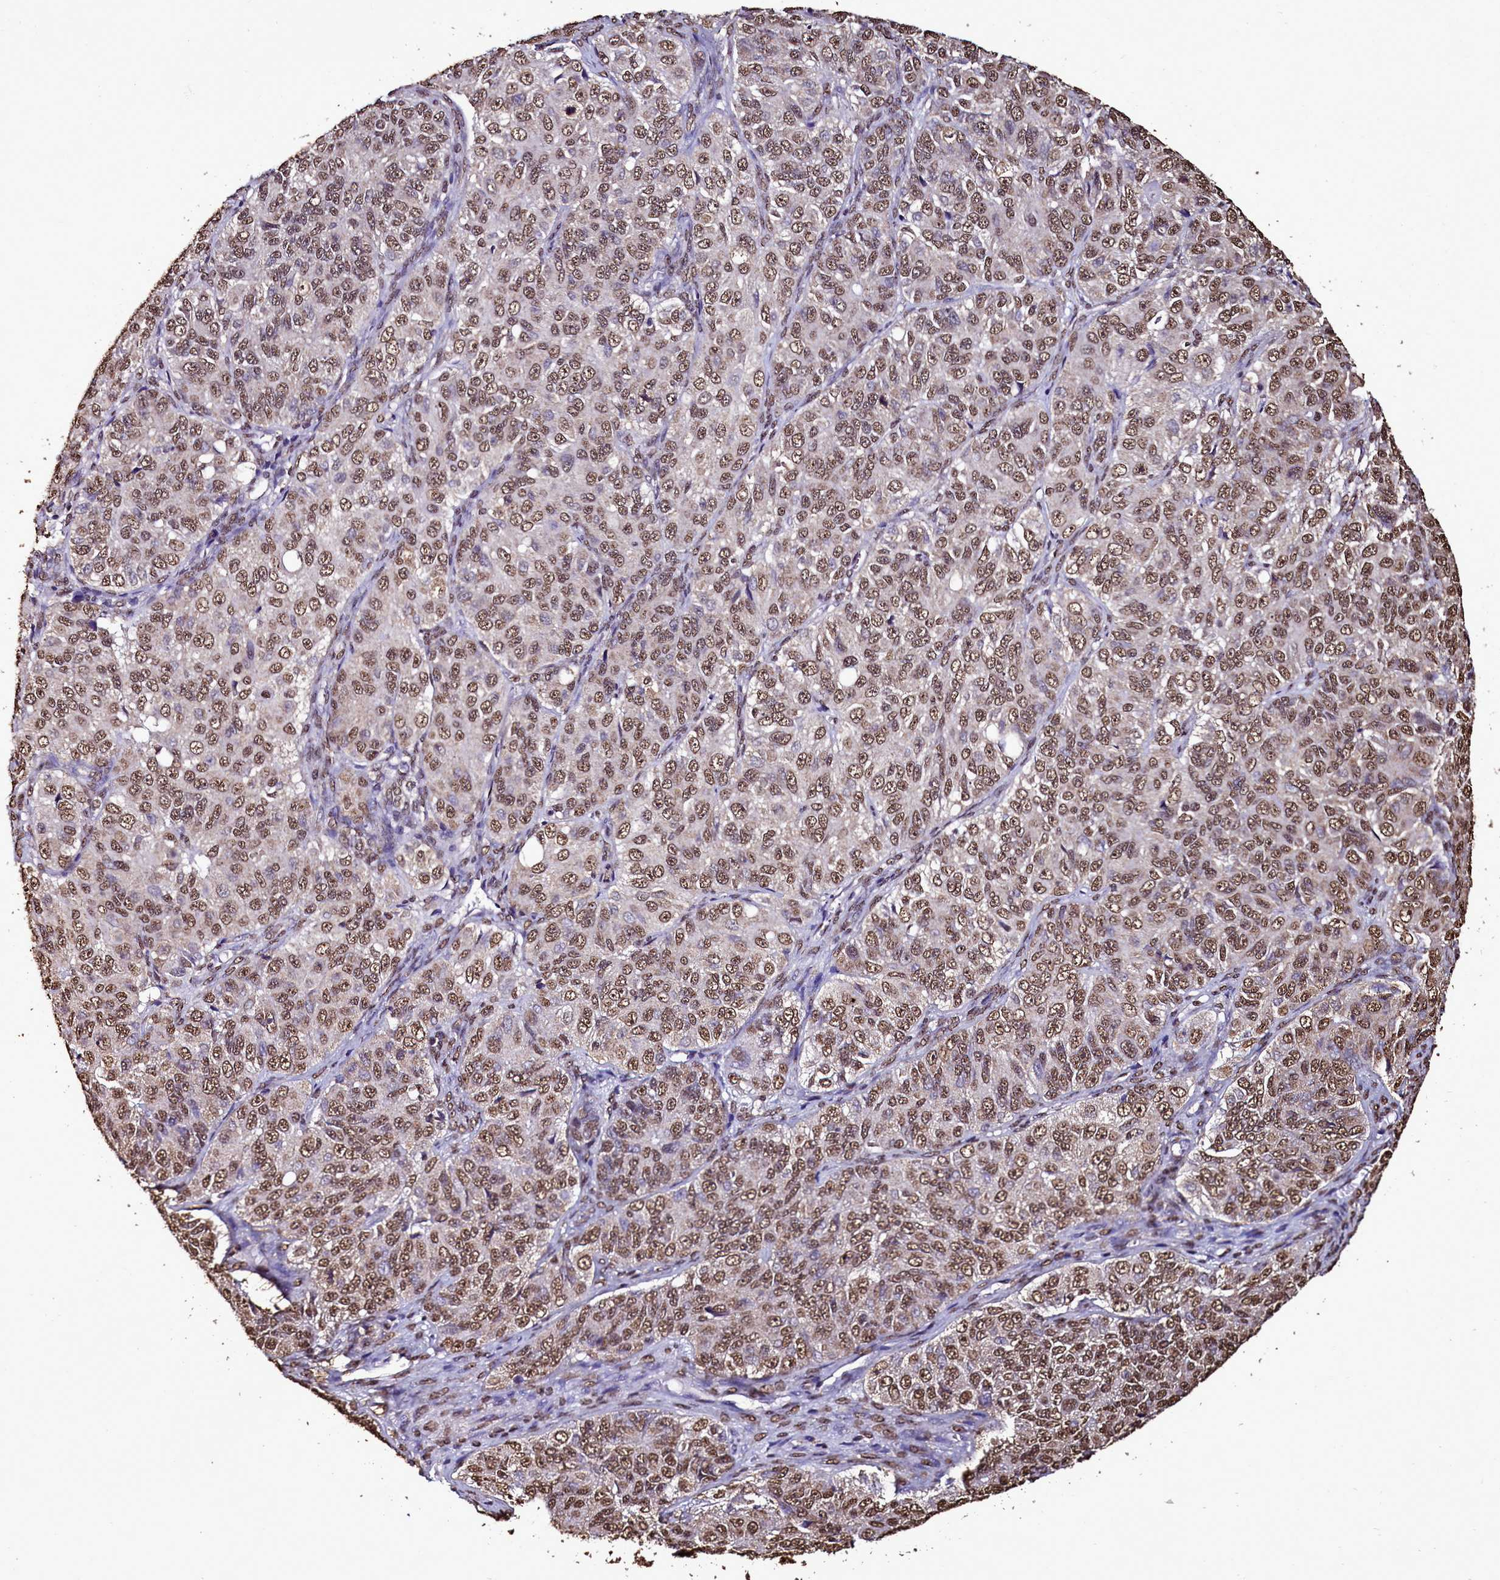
{"staining": {"intensity": "moderate", "quantity": ">75%", "location": "nuclear"}, "tissue": "ovarian cancer", "cell_type": "Tumor cells", "image_type": "cancer", "snomed": [{"axis": "morphology", "description": "Carcinoma, endometroid"}, {"axis": "topography", "description": "Ovary"}], "caption": "The histopathology image shows staining of endometroid carcinoma (ovarian), revealing moderate nuclear protein positivity (brown color) within tumor cells.", "gene": "TRIP6", "patient": {"sex": "female", "age": 51}}